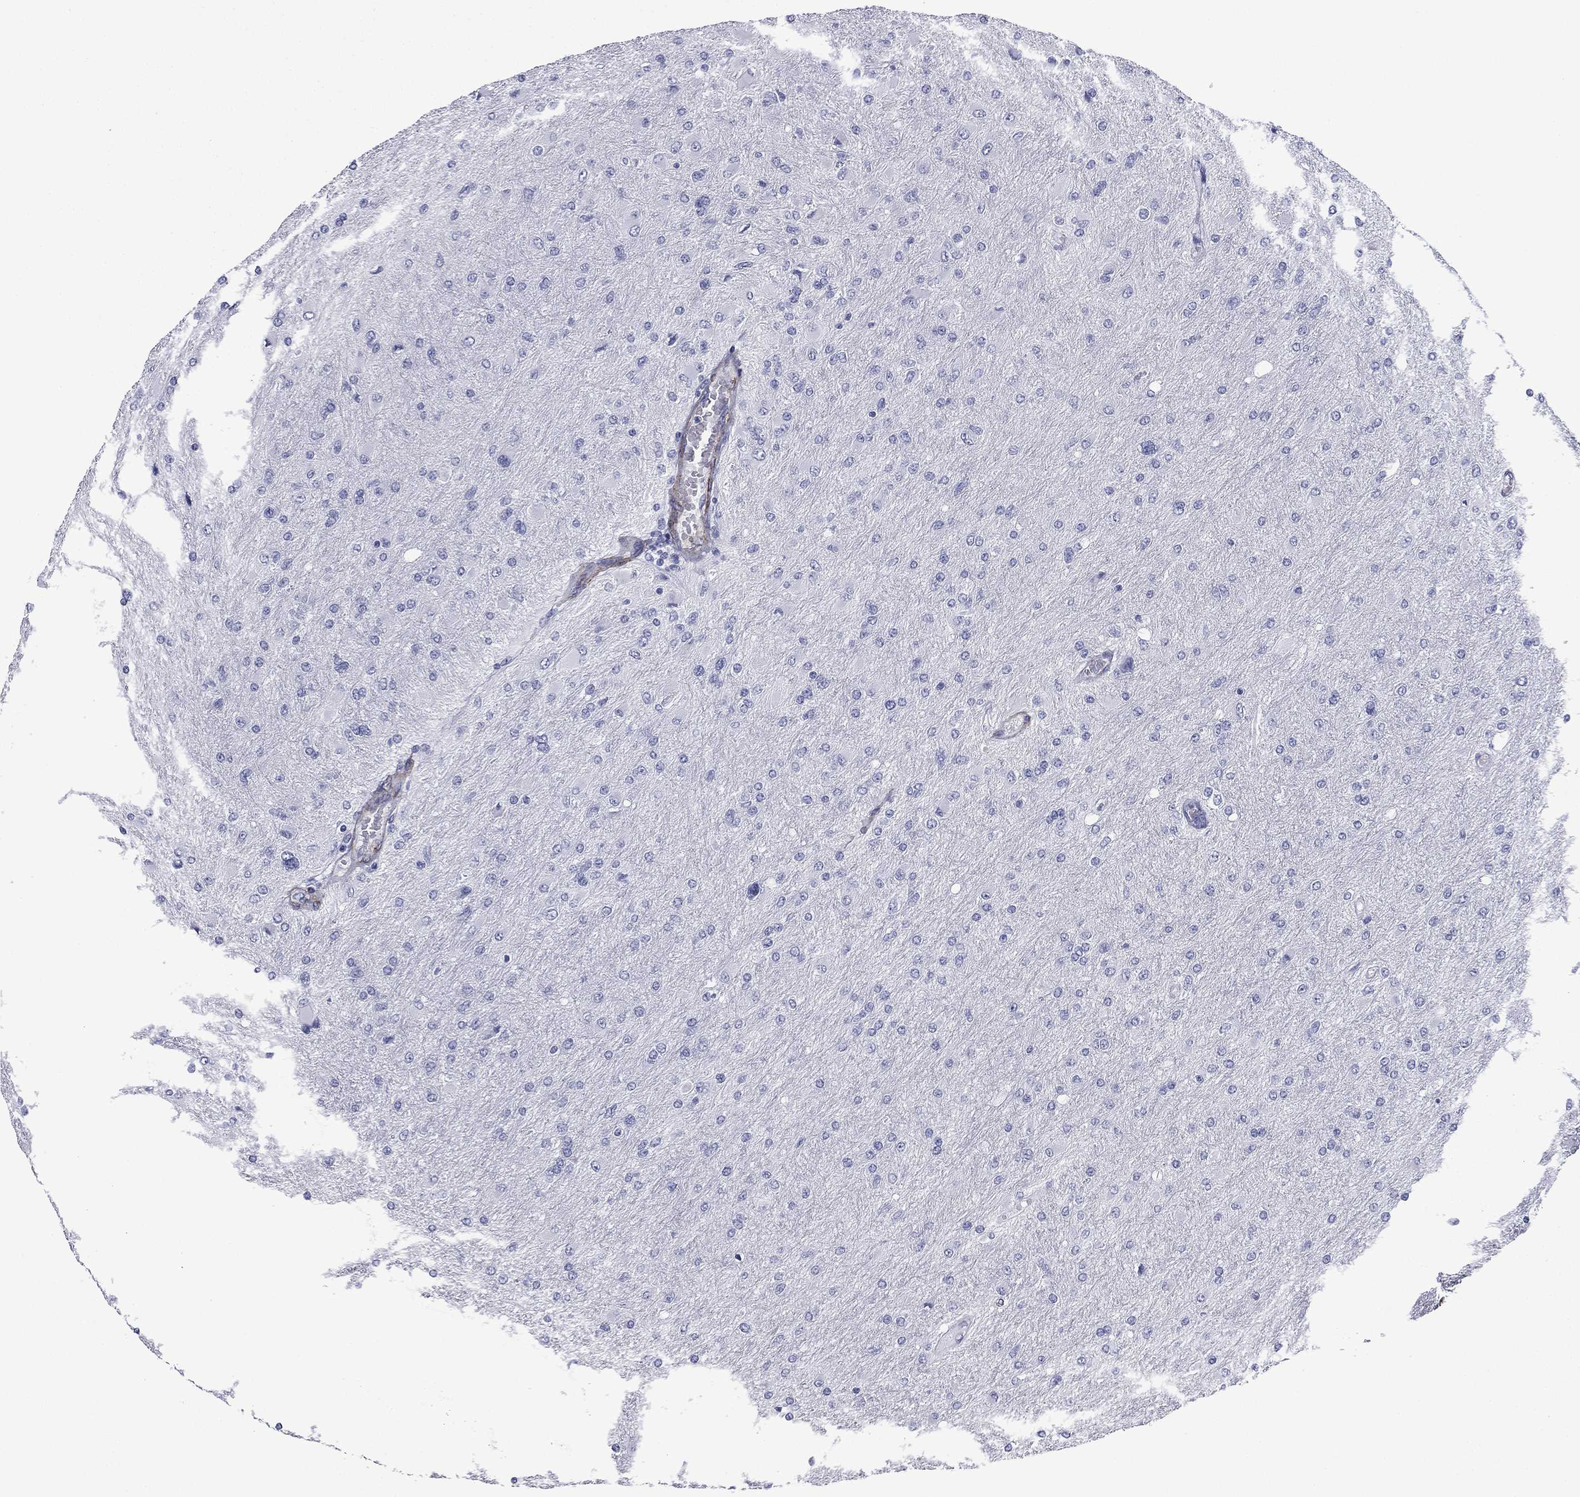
{"staining": {"intensity": "negative", "quantity": "none", "location": "none"}, "tissue": "glioma", "cell_type": "Tumor cells", "image_type": "cancer", "snomed": [{"axis": "morphology", "description": "Glioma, malignant, High grade"}, {"axis": "topography", "description": "Cerebral cortex"}], "caption": "Glioma was stained to show a protein in brown. There is no significant expression in tumor cells.", "gene": "CAVIN3", "patient": {"sex": "female", "age": 36}}